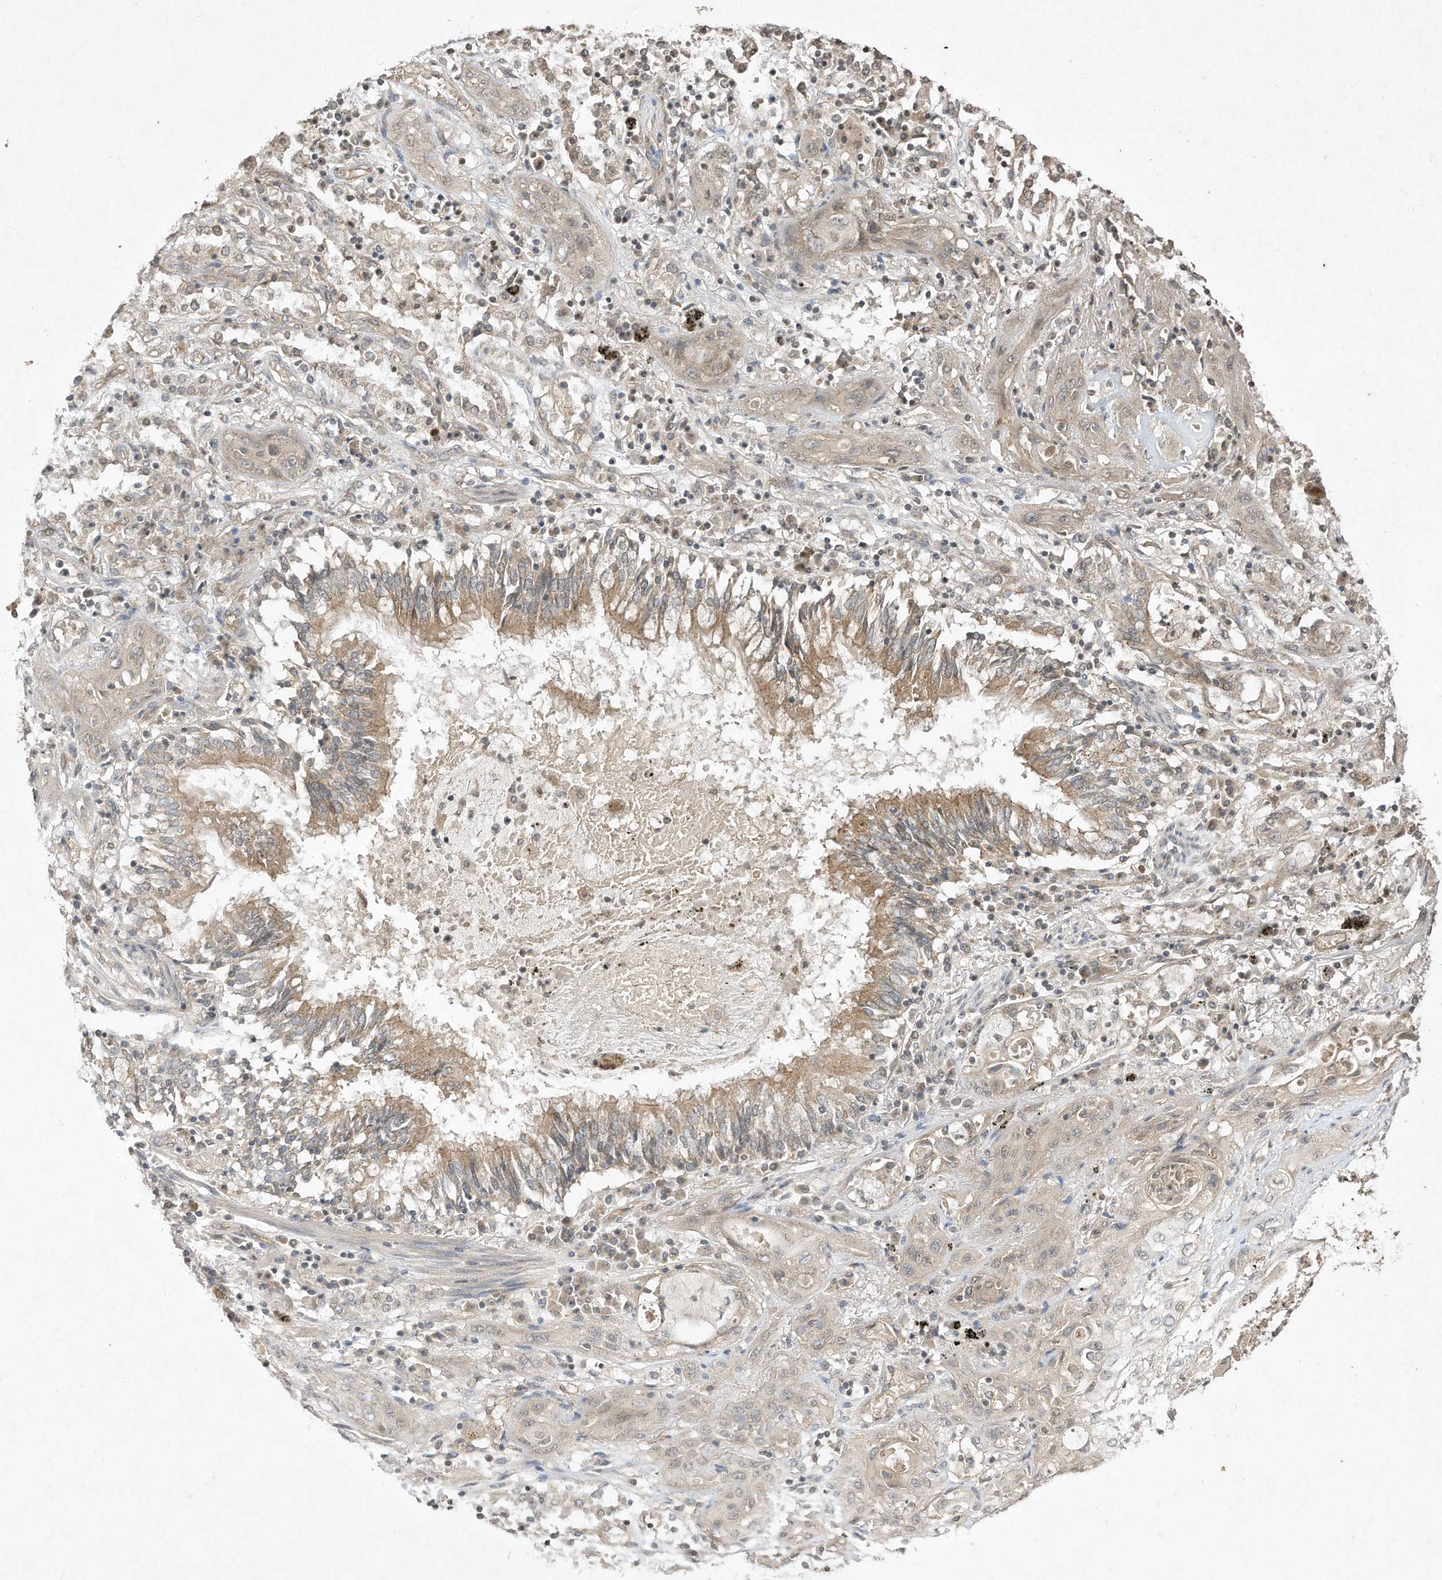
{"staining": {"intensity": "weak", "quantity": "25%-75%", "location": "cytoplasmic/membranous"}, "tissue": "lung cancer", "cell_type": "Tumor cells", "image_type": "cancer", "snomed": [{"axis": "morphology", "description": "Squamous cell carcinoma, NOS"}, {"axis": "topography", "description": "Lung"}], "caption": "Protein staining of lung cancer (squamous cell carcinoma) tissue demonstrates weak cytoplasmic/membranous positivity in approximately 25%-75% of tumor cells.", "gene": "MATN2", "patient": {"sex": "female", "age": 47}}